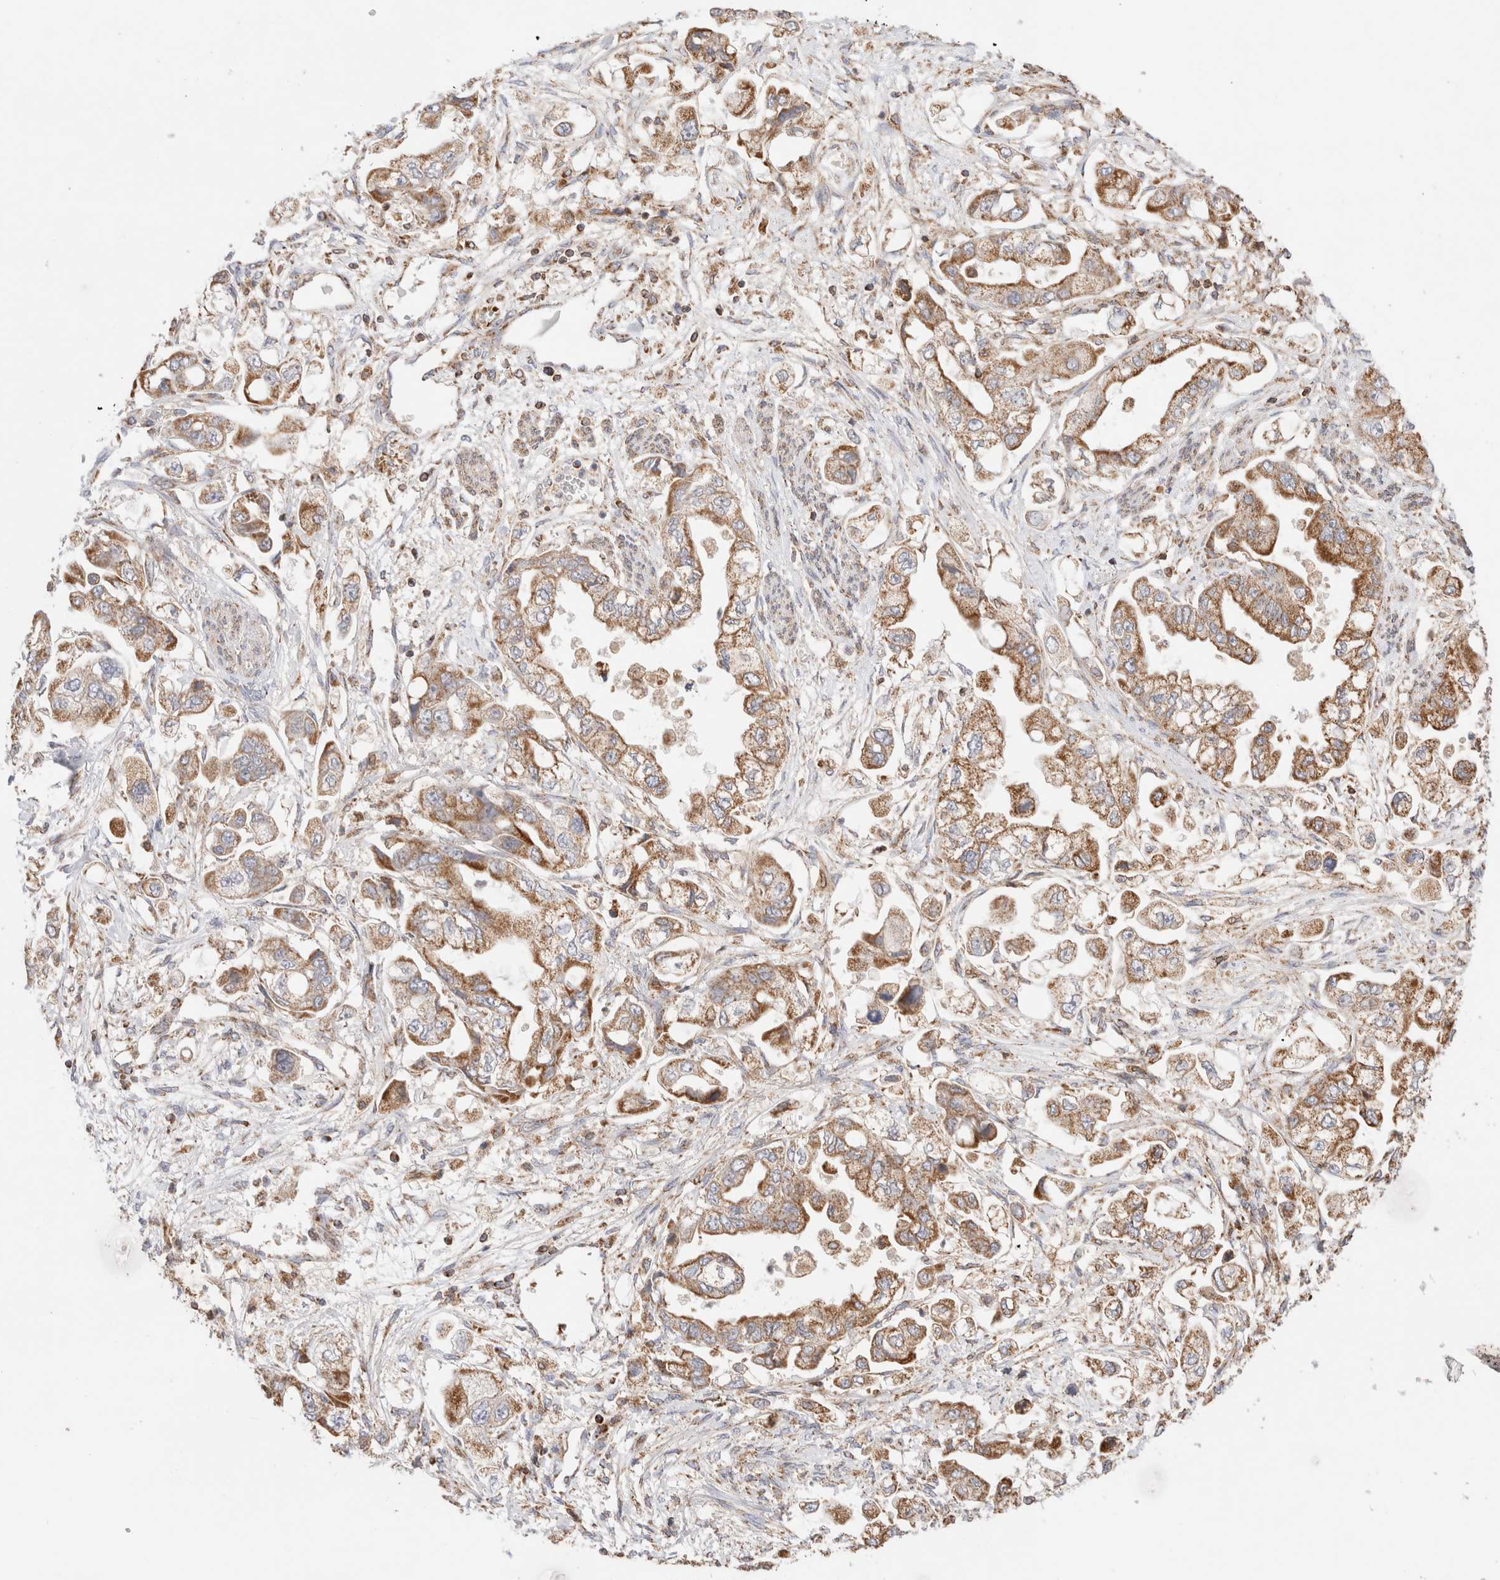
{"staining": {"intensity": "moderate", "quantity": ">75%", "location": "cytoplasmic/membranous"}, "tissue": "stomach cancer", "cell_type": "Tumor cells", "image_type": "cancer", "snomed": [{"axis": "morphology", "description": "Adenocarcinoma, NOS"}, {"axis": "topography", "description": "Stomach"}], "caption": "Human stomach cancer (adenocarcinoma) stained with a protein marker demonstrates moderate staining in tumor cells.", "gene": "TMPPE", "patient": {"sex": "male", "age": 62}}